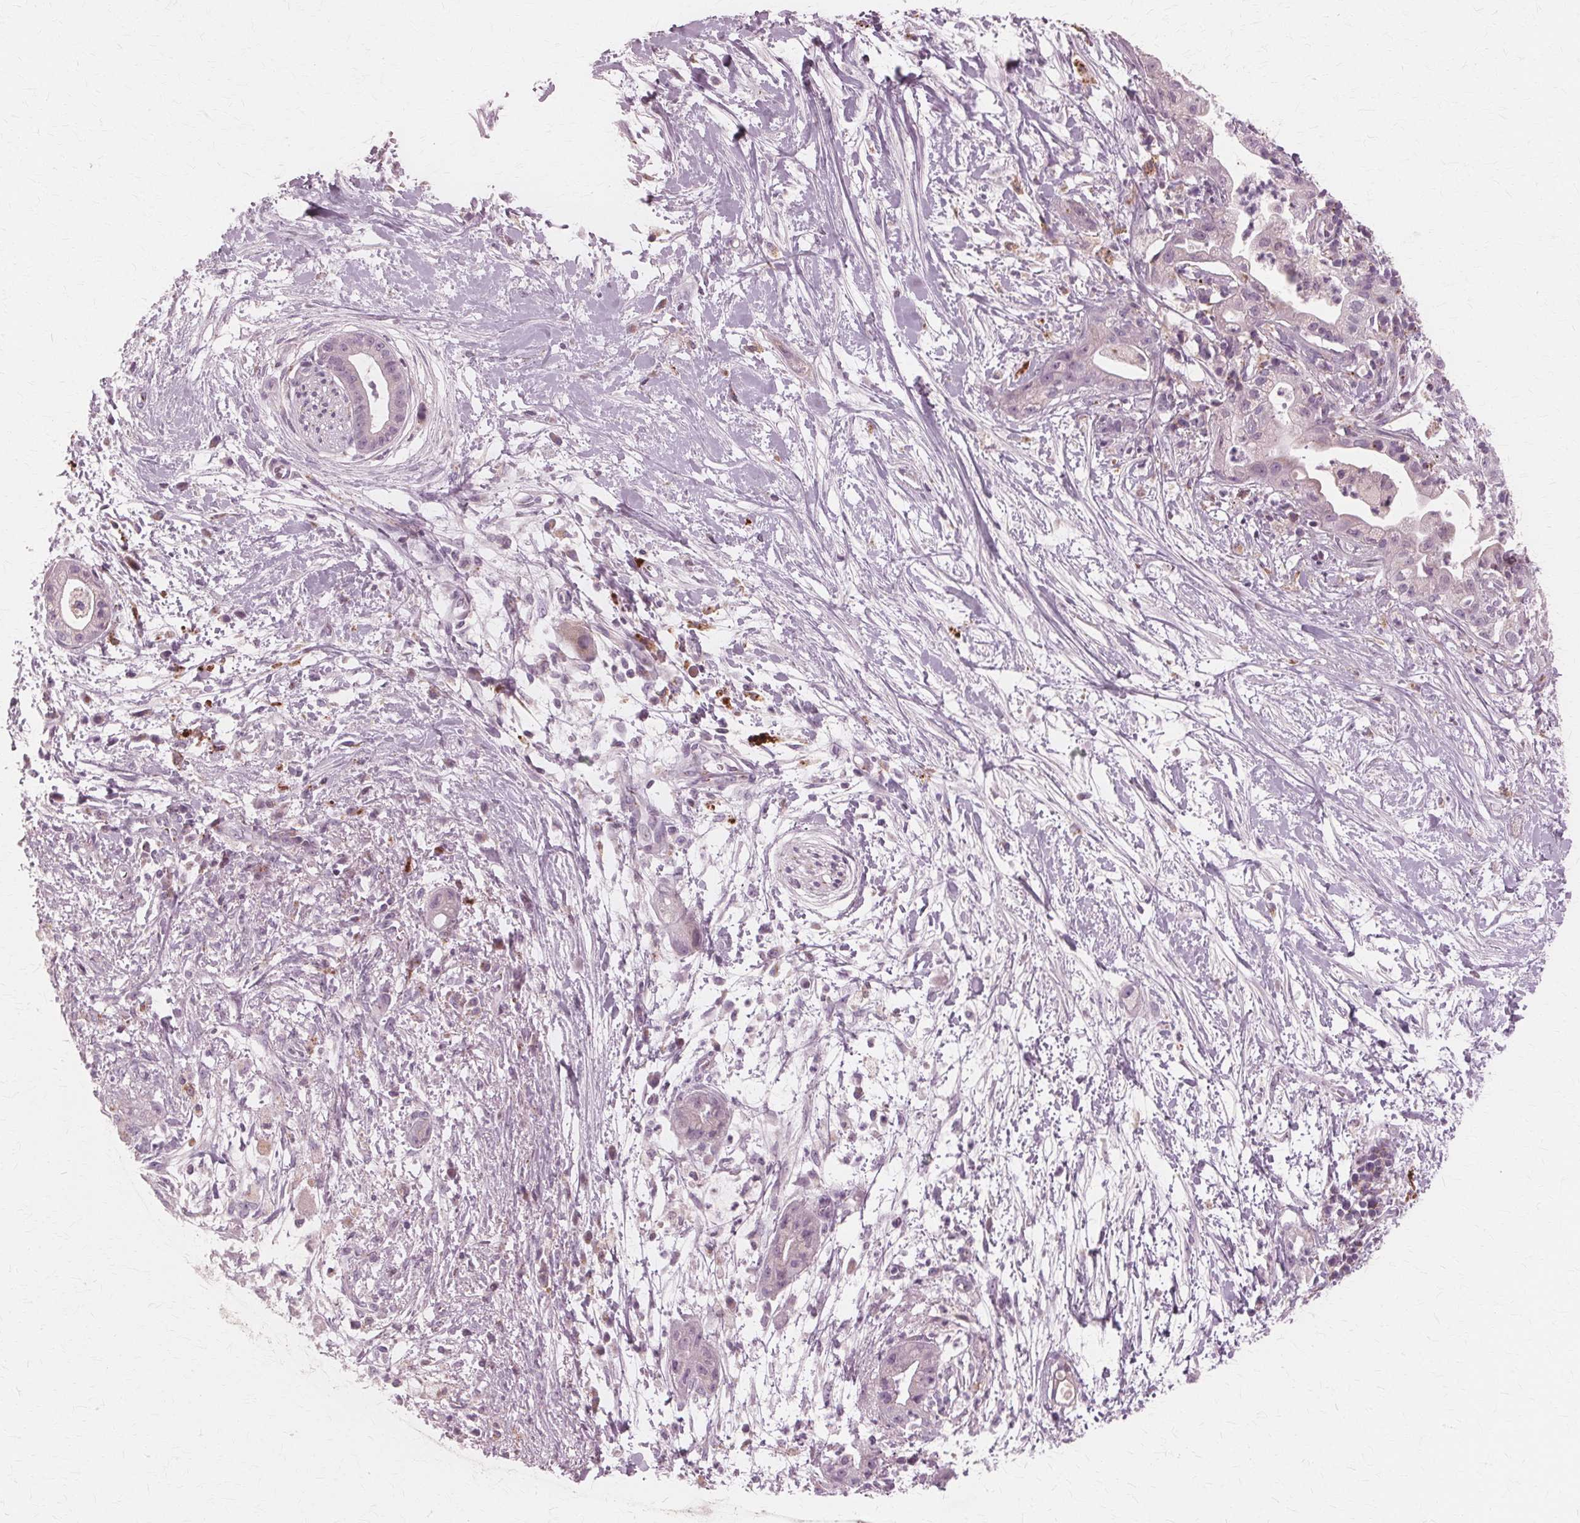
{"staining": {"intensity": "moderate", "quantity": "<25%", "location": "cytoplasmic/membranous"}, "tissue": "pancreatic cancer", "cell_type": "Tumor cells", "image_type": "cancer", "snomed": [{"axis": "morphology", "description": "Normal tissue, NOS"}, {"axis": "morphology", "description": "Adenocarcinoma, NOS"}, {"axis": "topography", "description": "Lymph node"}, {"axis": "topography", "description": "Pancreas"}], "caption": "Protein positivity by immunohistochemistry shows moderate cytoplasmic/membranous expression in approximately <25% of tumor cells in pancreatic cancer (adenocarcinoma).", "gene": "DNASE2", "patient": {"sex": "female", "age": 58}}